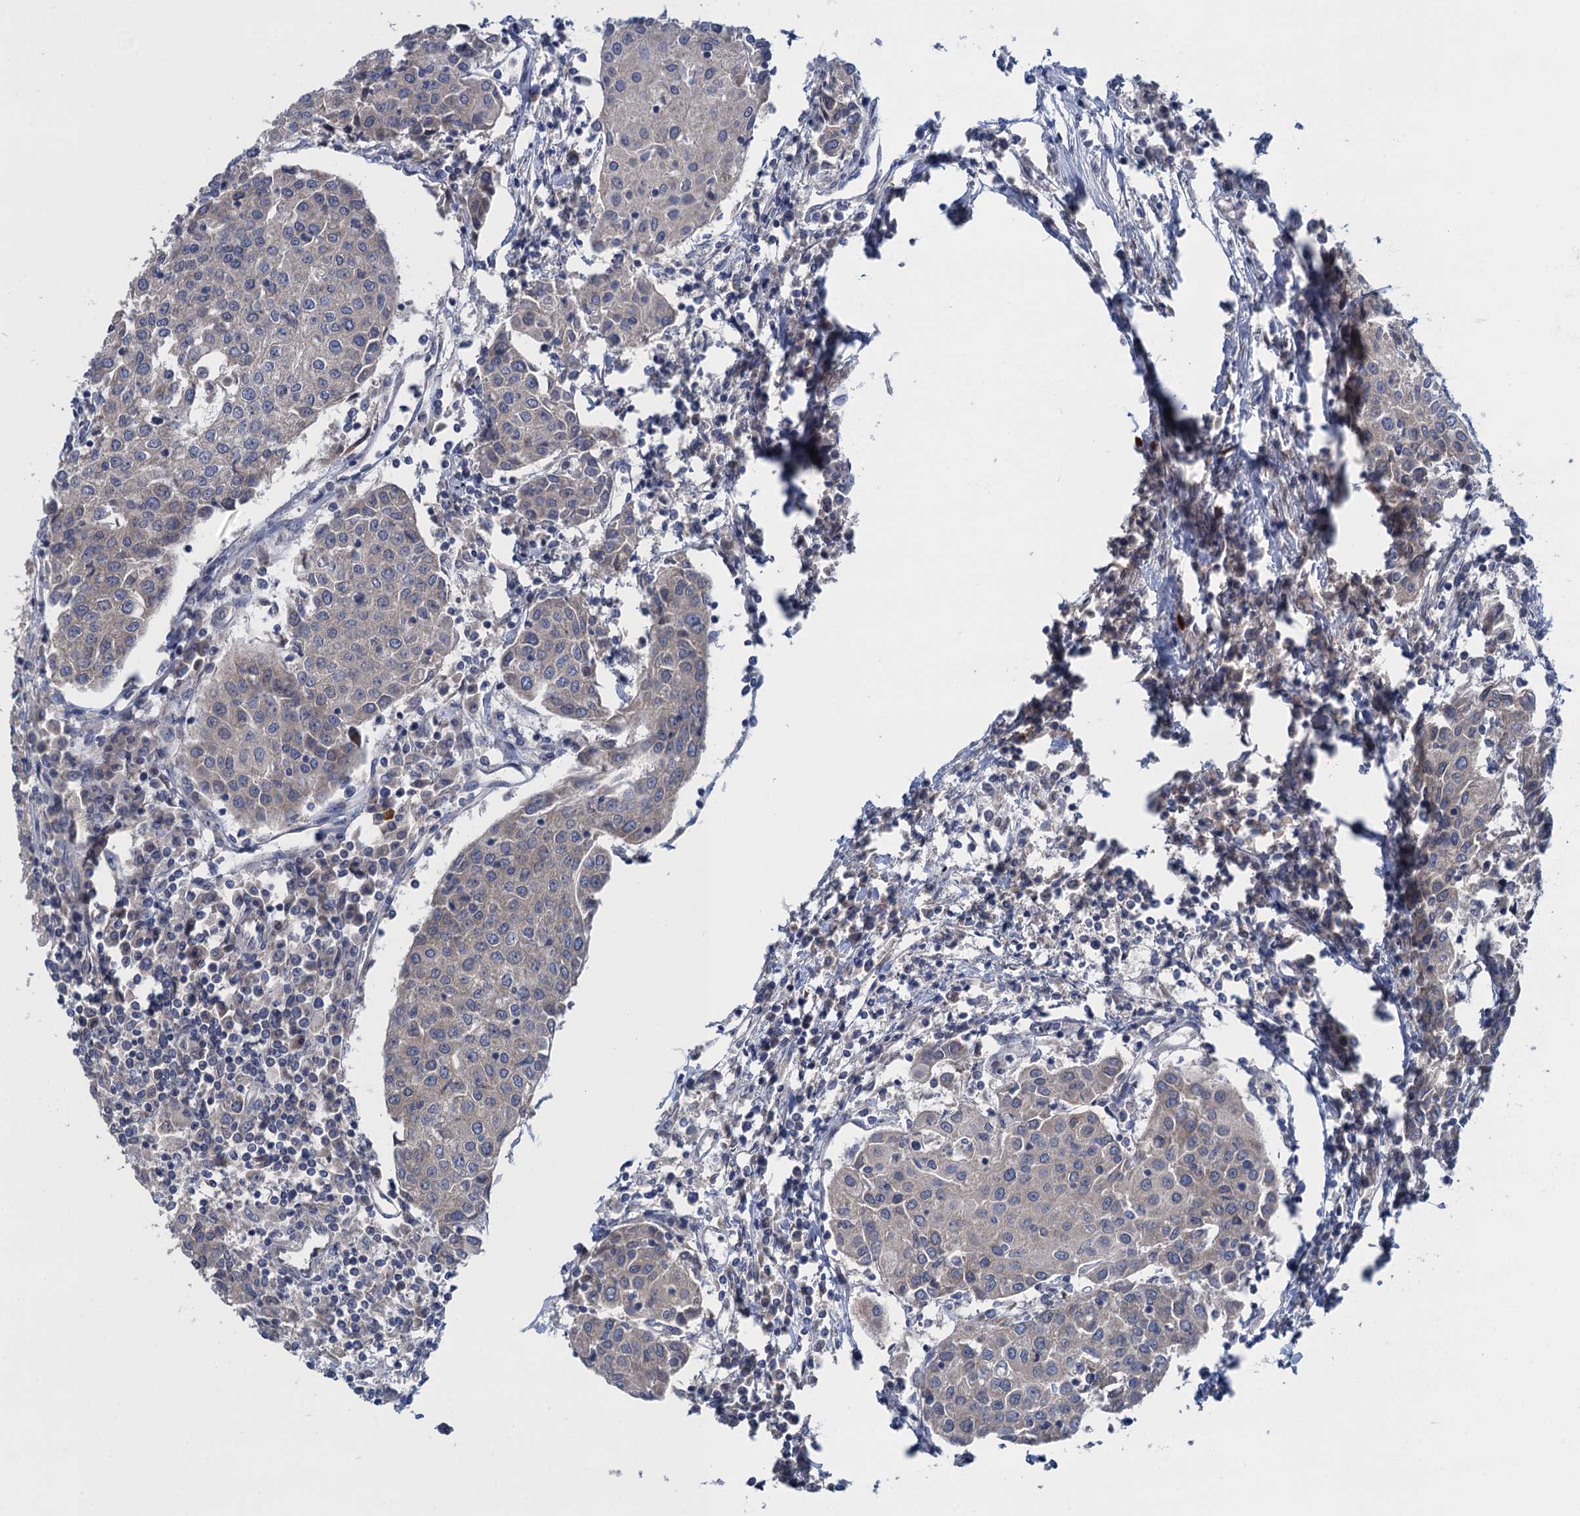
{"staining": {"intensity": "weak", "quantity": "<25%", "location": "cytoplasmic/membranous"}, "tissue": "urothelial cancer", "cell_type": "Tumor cells", "image_type": "cancer", "snomed": [{"axis": "morphology", "description": "Urothelial carcinoma, High grade"}, {"axis": "topography", "description": "Urinary bladder"}], "caption": "Protein analysis of urothelial carcinoma (high-grade) shows no significant expression in tumor cells. (Immunohistochemistry (ihc), brightfield microscopy, high magnification).", "gene": "CTU2", "patient": {"sex": "female", "age": 85}}